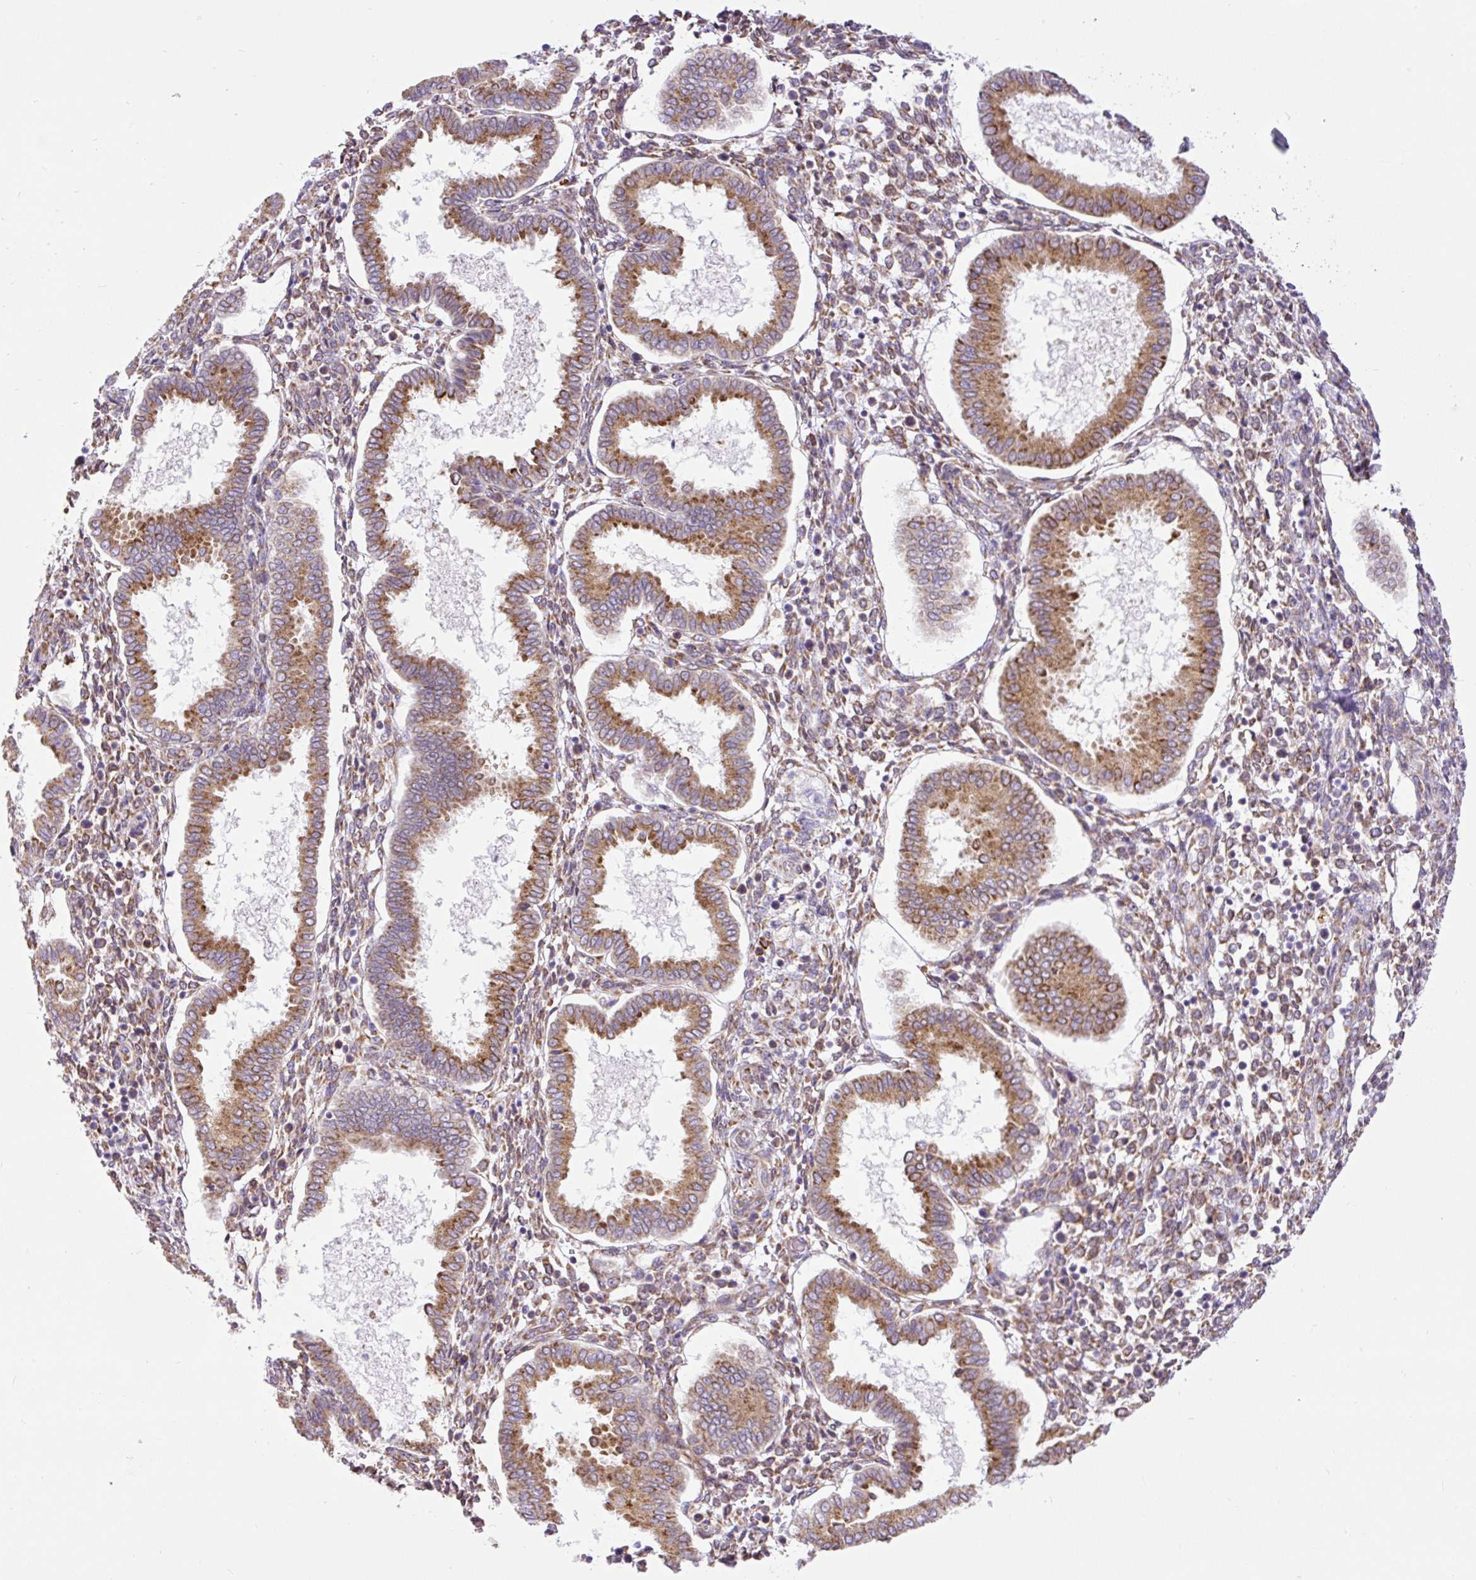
{"staining": {"intensity": "moderate", "quantity": "25%-75%", "location": "cytoplasmic/membranous"}, "tissue": "endometrium", "cell_type": "Cells in endometrial stroma", "image_type": "normal", "snomed": [{"axis": "morphology", "description": "Normal tissue, NOS"}, {"axis": "topography", "description": "Endometrium"}], "caption": "An immunohistochemistry (IHC) histopathology image of benign tissue is shown. Protein staining in brown labels moderate cytoplasmic/membranous positivity in endometrium within cells in endometrial stroma.", "gene": "DDOST", "patient": {"sex": "female", "age": 24}}